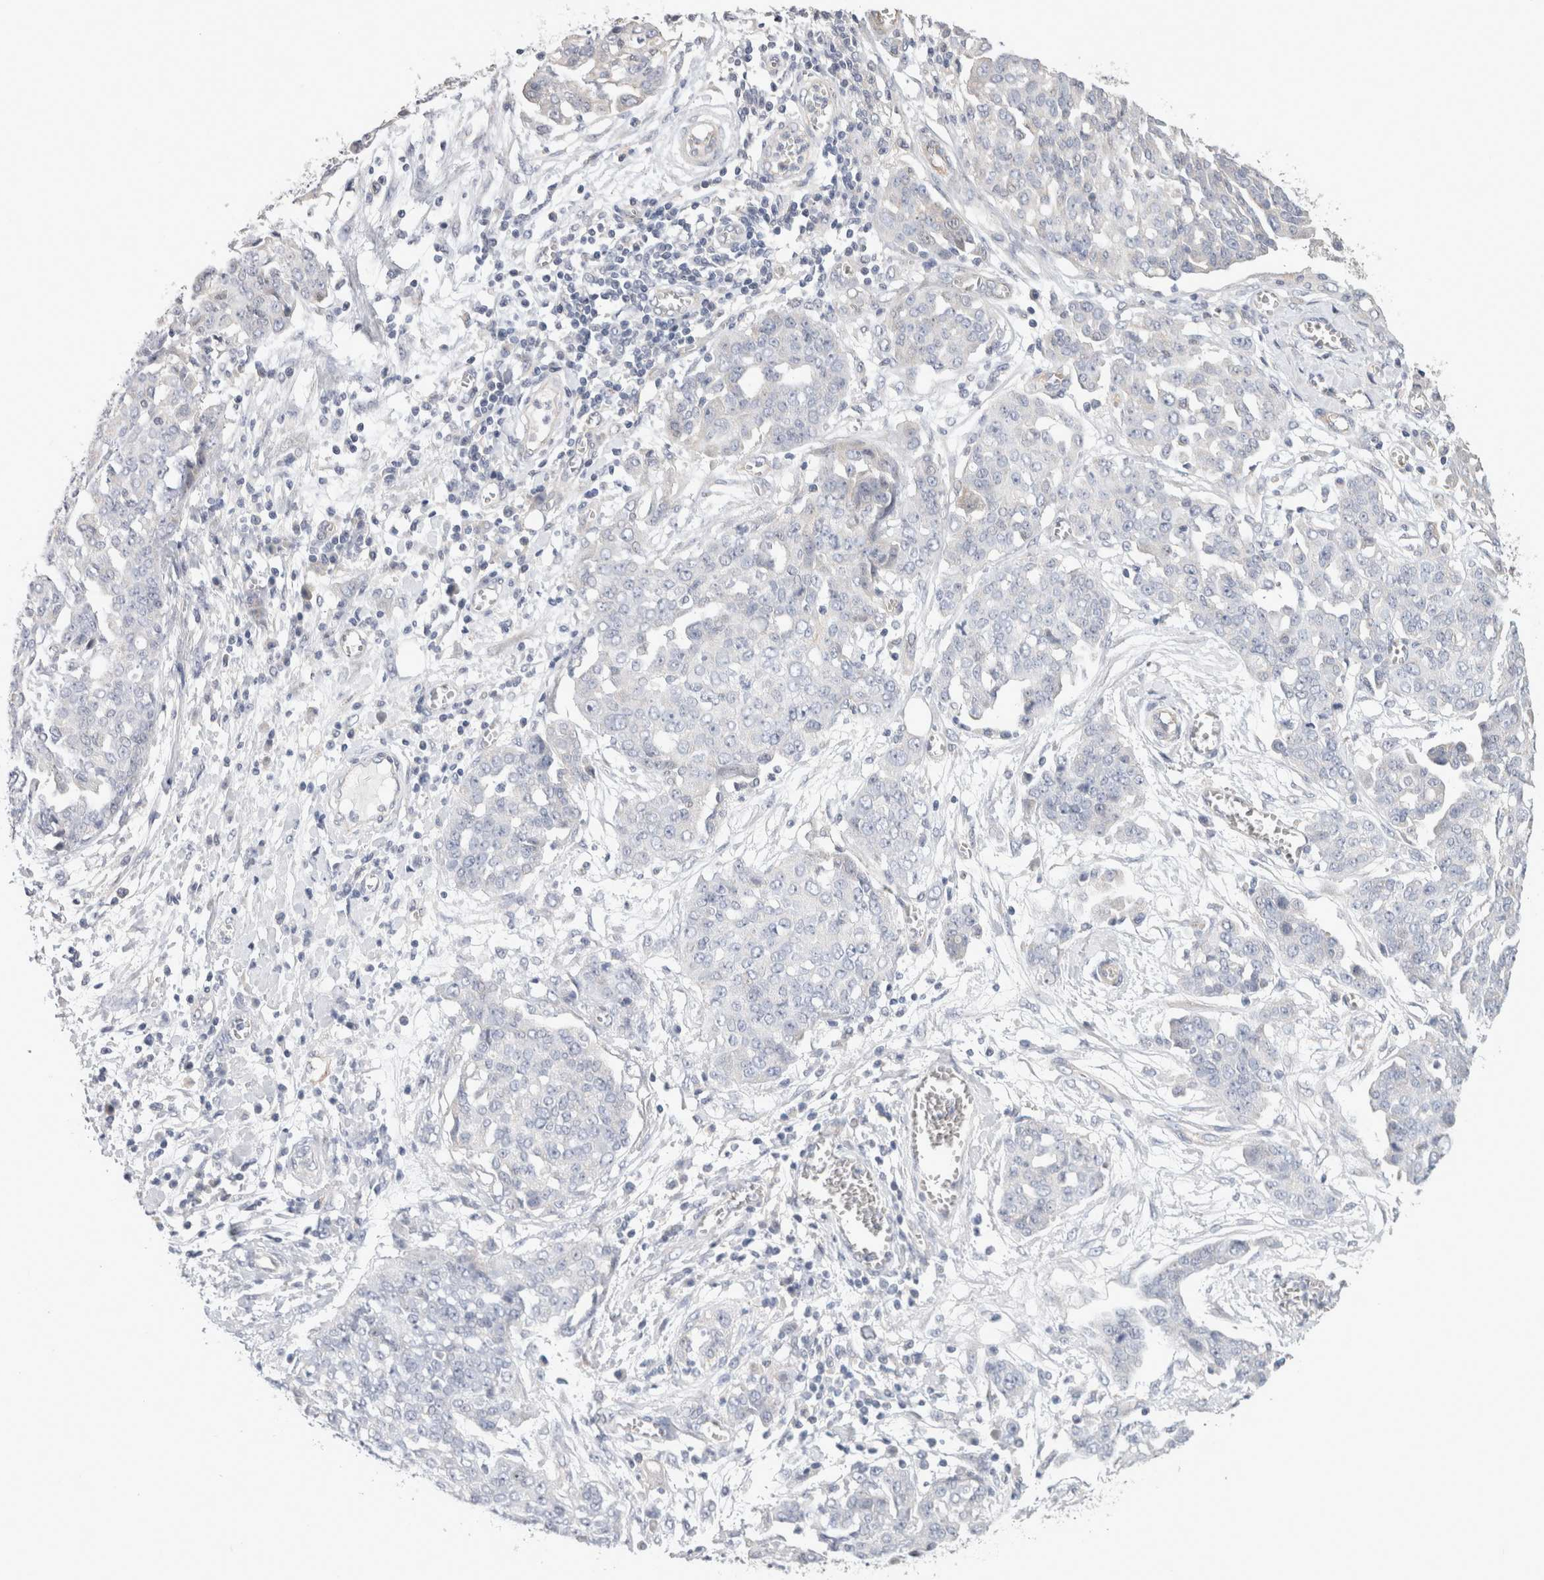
{"staining": {"intensity": "negative", "quantity": "none", "location": "none"}, "tissue": "ovarian cancer", "cell_type": "Tumor cells", "image_type": "cancer", "snomed": [{"axis": "morphology", "description": "Cystadenocarcinoma, serous, NOS"}, {"axis": "topography", "description": "Soft tissue"}, {"axis": "topography", "description": "Ovary"}], "caption": "Immunohistochemical staining of human ovarian cancer demonstrates no significant staining in tumor cells. (Stains: DAB immunohistochemistry (IHC) with hematoxylin counter stain, Microscopy: brightfield microscopy at high magnification).", "gene": "AFP", "patient": {"sex": "female", "age": 57}}